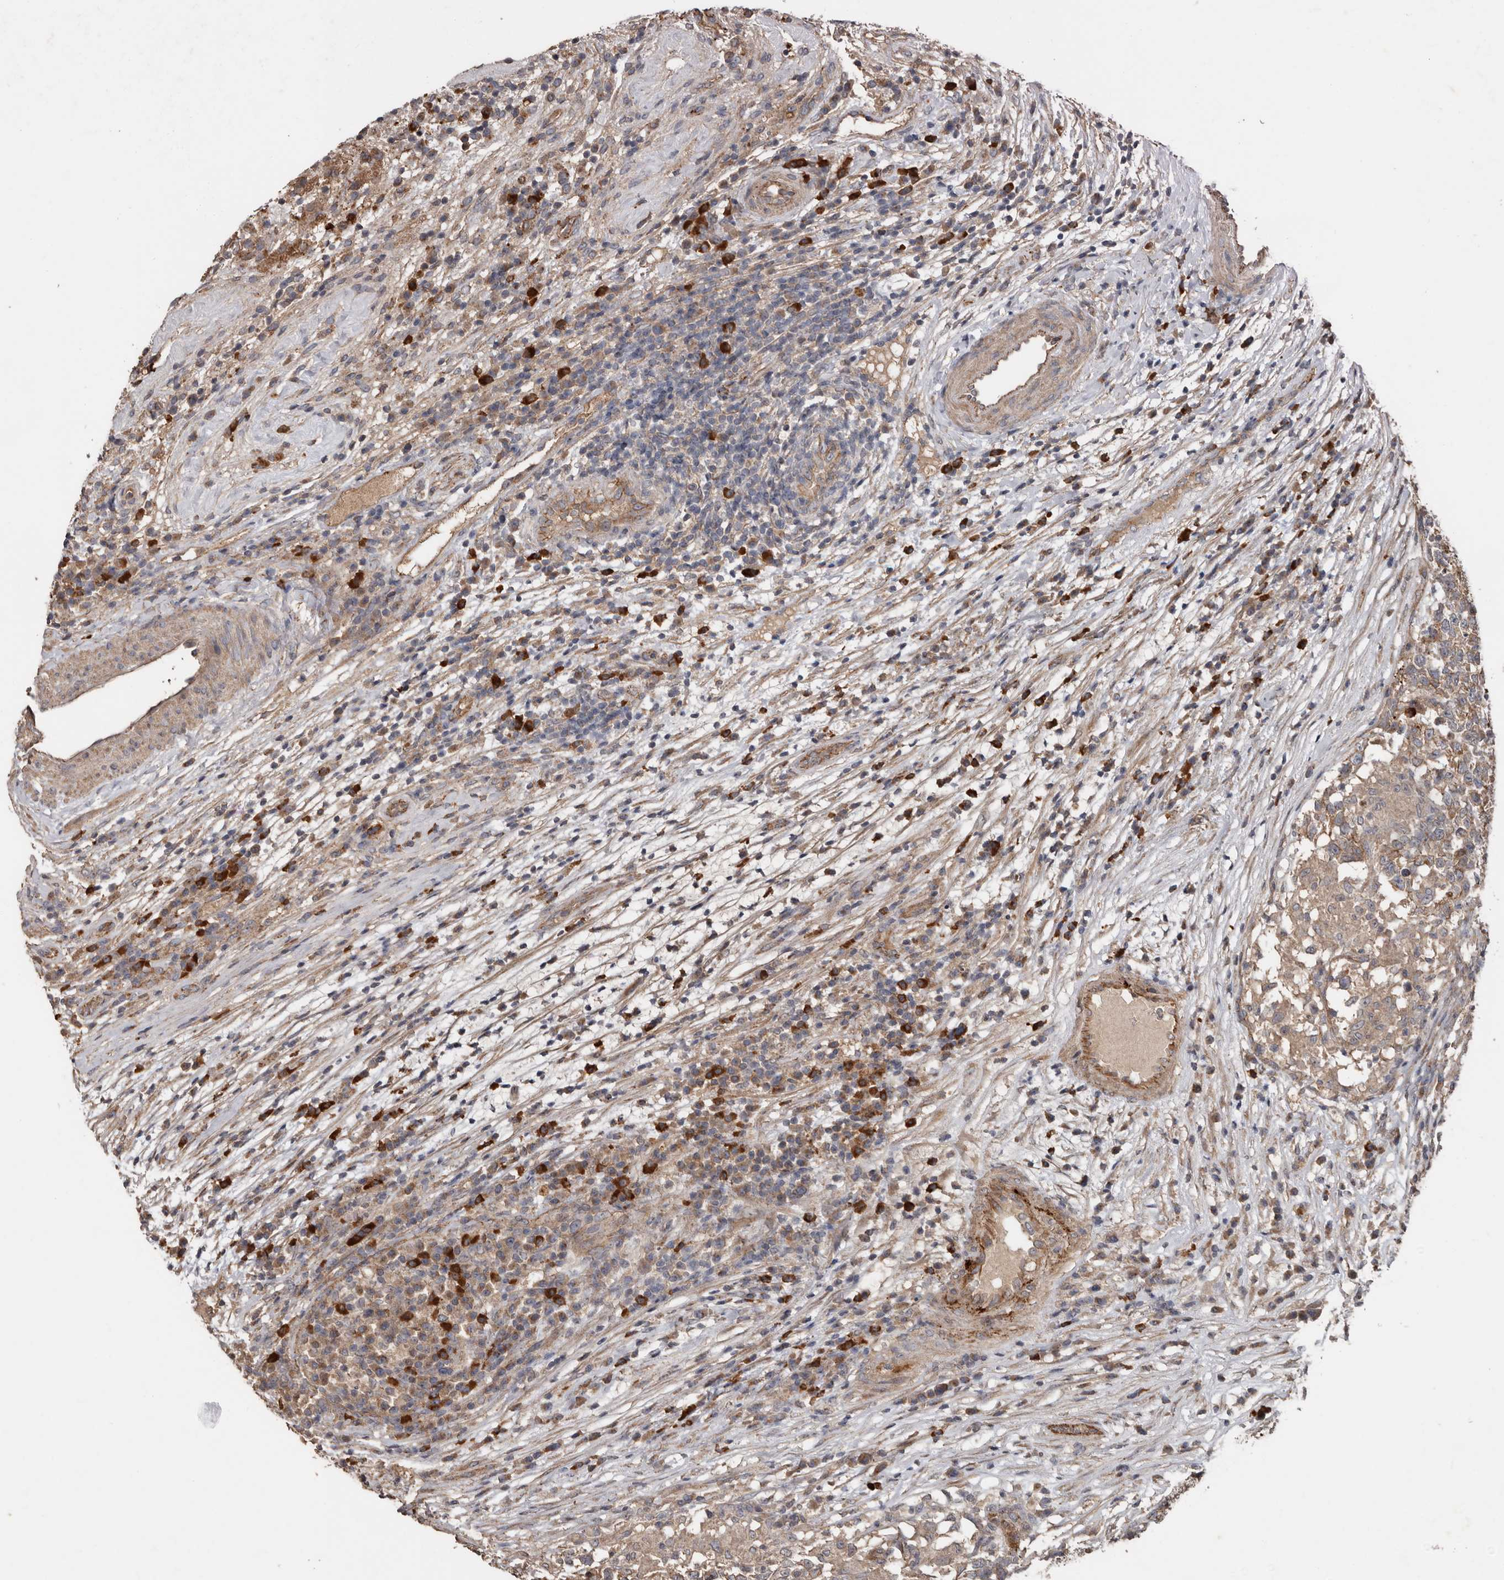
{"staining": {"intensity": "moderate", "quantity": "<25%", "location": "cytoplasmic/membranous"}, "tissue": "testis cancer", "cell_type": "Tumor cells", "image_type": "cancer", "snomed": [{"axis": "morphology", "description": "Carcinoma, Embryonal, NOS"}, {"axis": "topography", "description": "Testis"}], "caption": "The histopathology image reveals a brown stain indicating the presence of a protein in the cytoplasmic/membranous of tumor cells in testis cancer. Nuclei are stained in blue.", "gene": "HYAL4", "patient": {"sex": "male", "age": 26}}